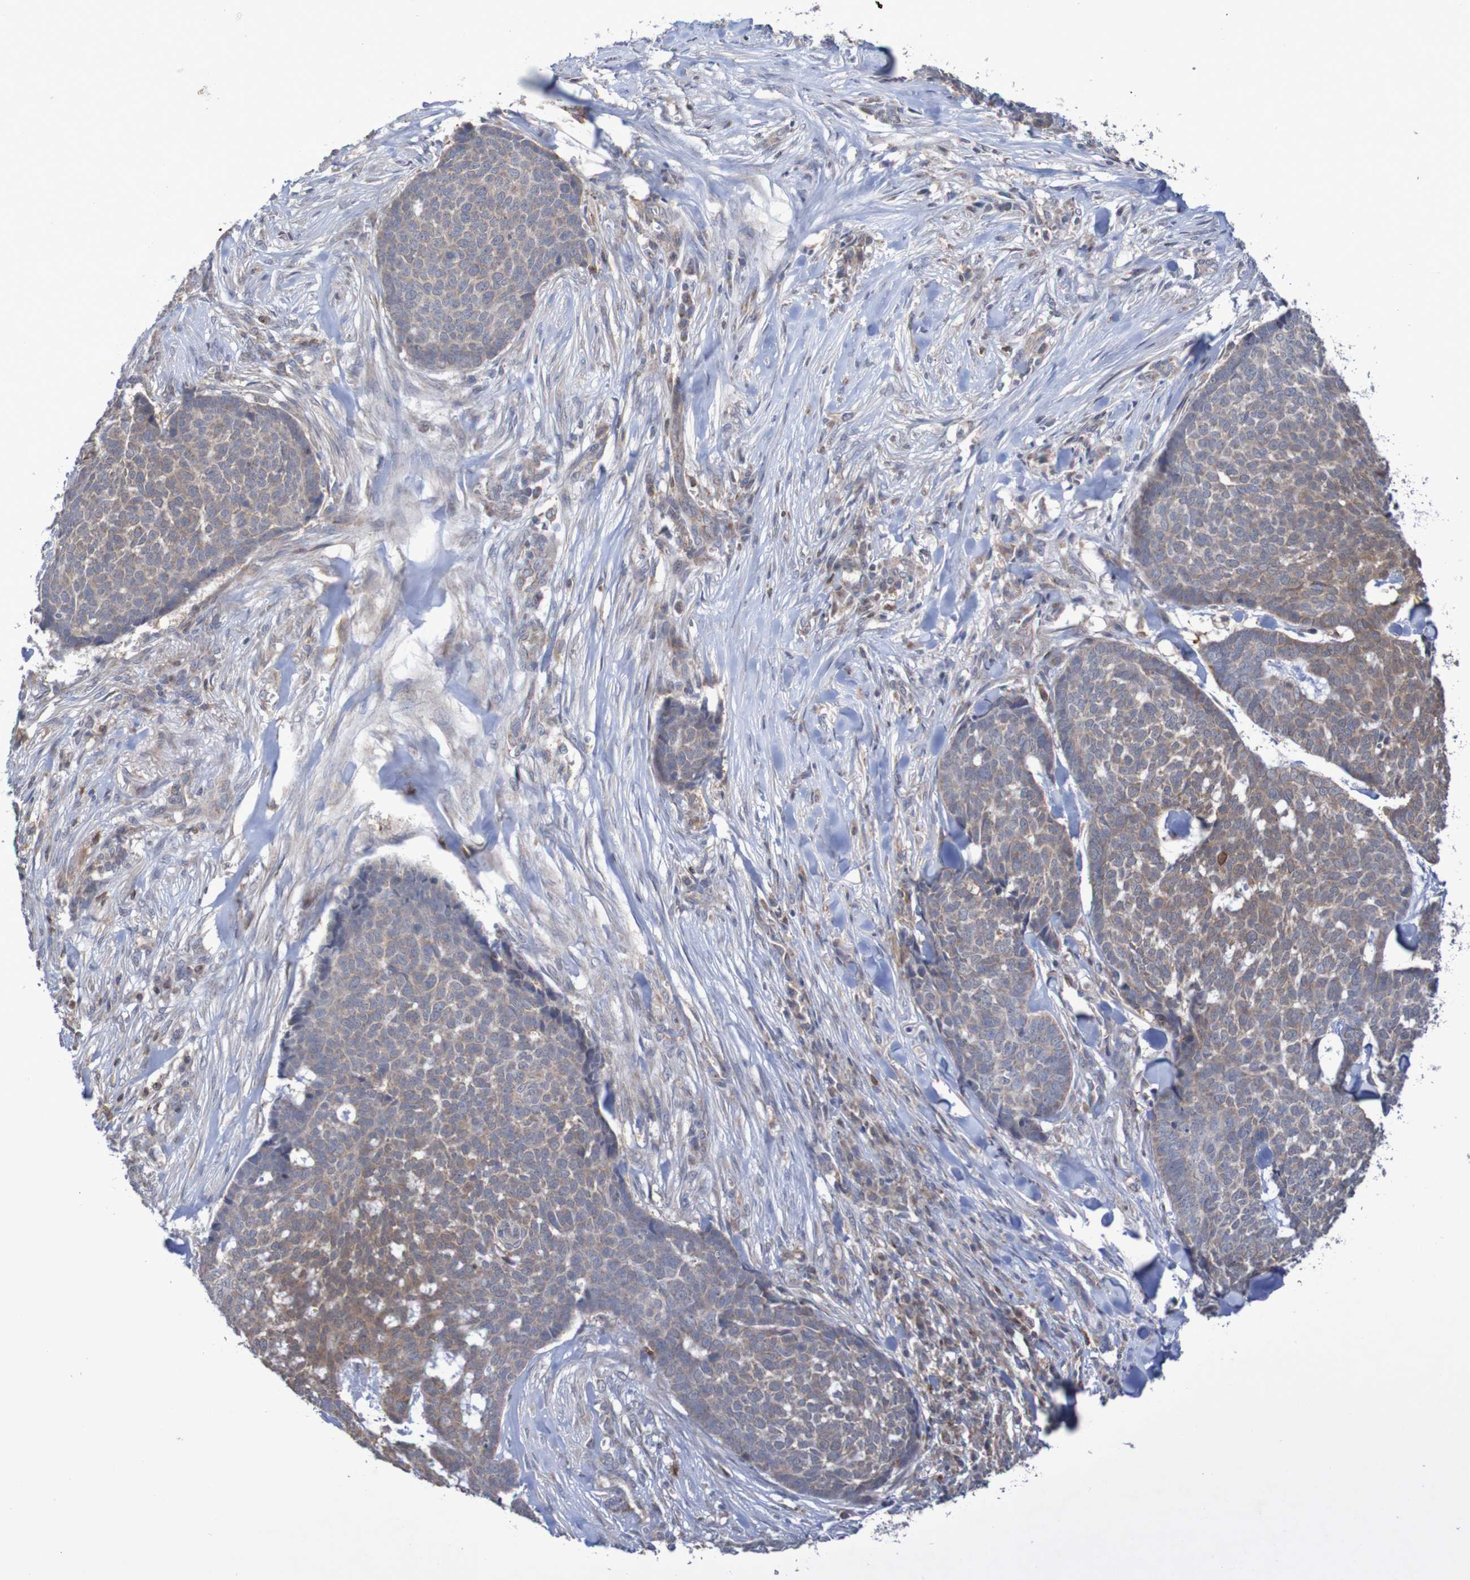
{"staining": {"intensity": "moderate", "quantity": "25%-75%", "location": "cytoplasmic/membranous"}, "tissue": "skin cancer", "cell_type": "Tumor cells", "image_type": "cancer", "snomed": [{"axis": "morphology", "description": "Basal cell carcinoma"}, {"axis": "topography", "description": "Skin"}], "caption": "About 25%-75% of tumor cells in human skin basal cell carcinoma exhibit moderate cytoplasmic/membranous protein positivity as visualized by brown immunohistochemical staining.", "gene": "C3orf18", "patient": {"sex": "male", "age": 84}}